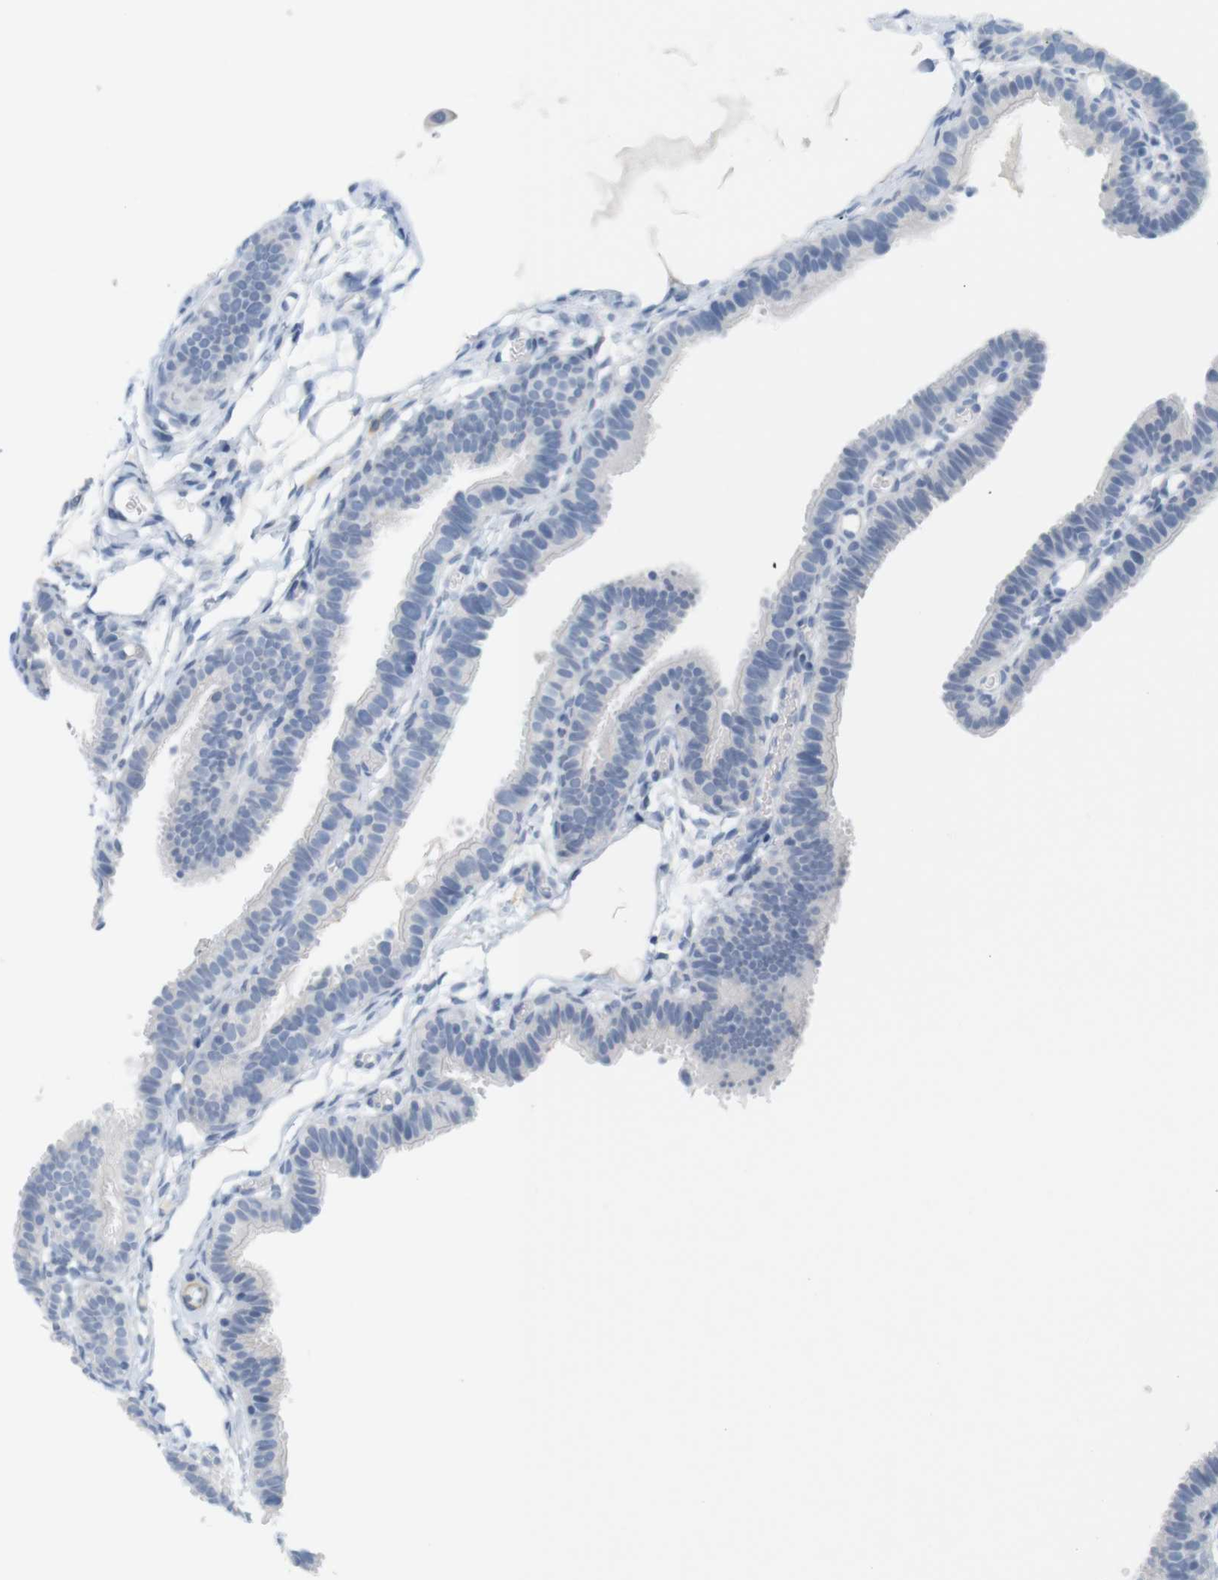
{"staining": {"intensity": "negative", "quantity": "none", "location": "none"}, "tissue": "fallopian tube", "cell_type": "Glandular cells", "image_type": "normal", "snomed": [{"axis": "morphology", "description": "Normal tissue, NOS"}, {"axis": "topography", "description": "Fallopian tube"}, {"axis": "topography", "description": "Placenta"}], "caption": "Glandular cells are negative for protein expression in normal human fallopian tube. (Brightfield microscopy of DAB IHC at high magnification).", "gene": "HRH2", "patient": {"sex": "female", "age": 34}}